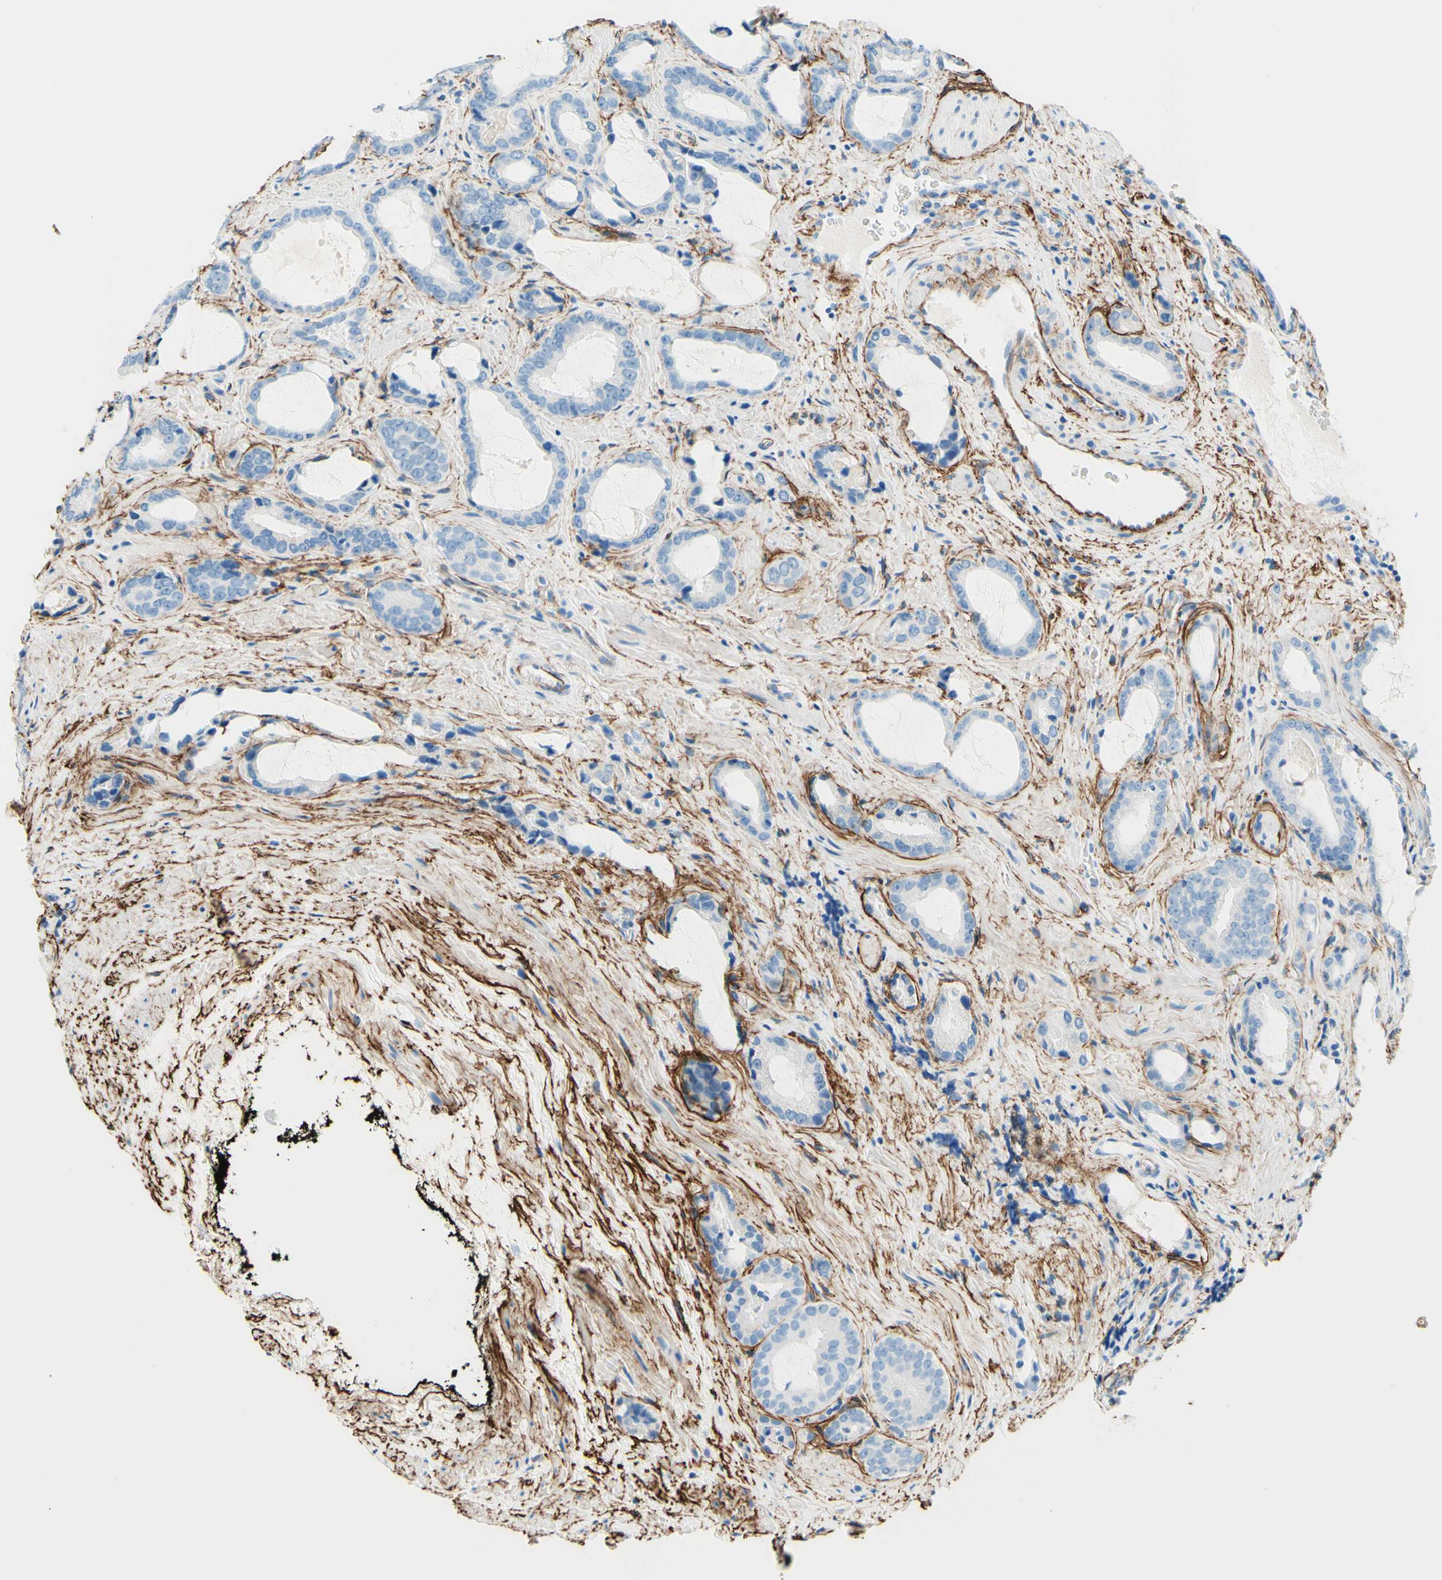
{"staining": {"intensity": "negative", "quantity": "none", "location": "none"}, "tissue": "prostate cancer", "cell_type": "Tumor cells", "image_type": "cancer", "snomed": [{"axis": "morphology", "description": "Adenocarcinoma, Low grade"}, {"axis": "topography", "description": "Prostate"}], "caption": "Human low-grade adenocarcinoma (prostate) stained for a protein using immunohistochemistry (IHC) exhibits no positivity in tumor cells.", "gene": "MFAP5", "patient": {"sex": "male", "age": 60}}